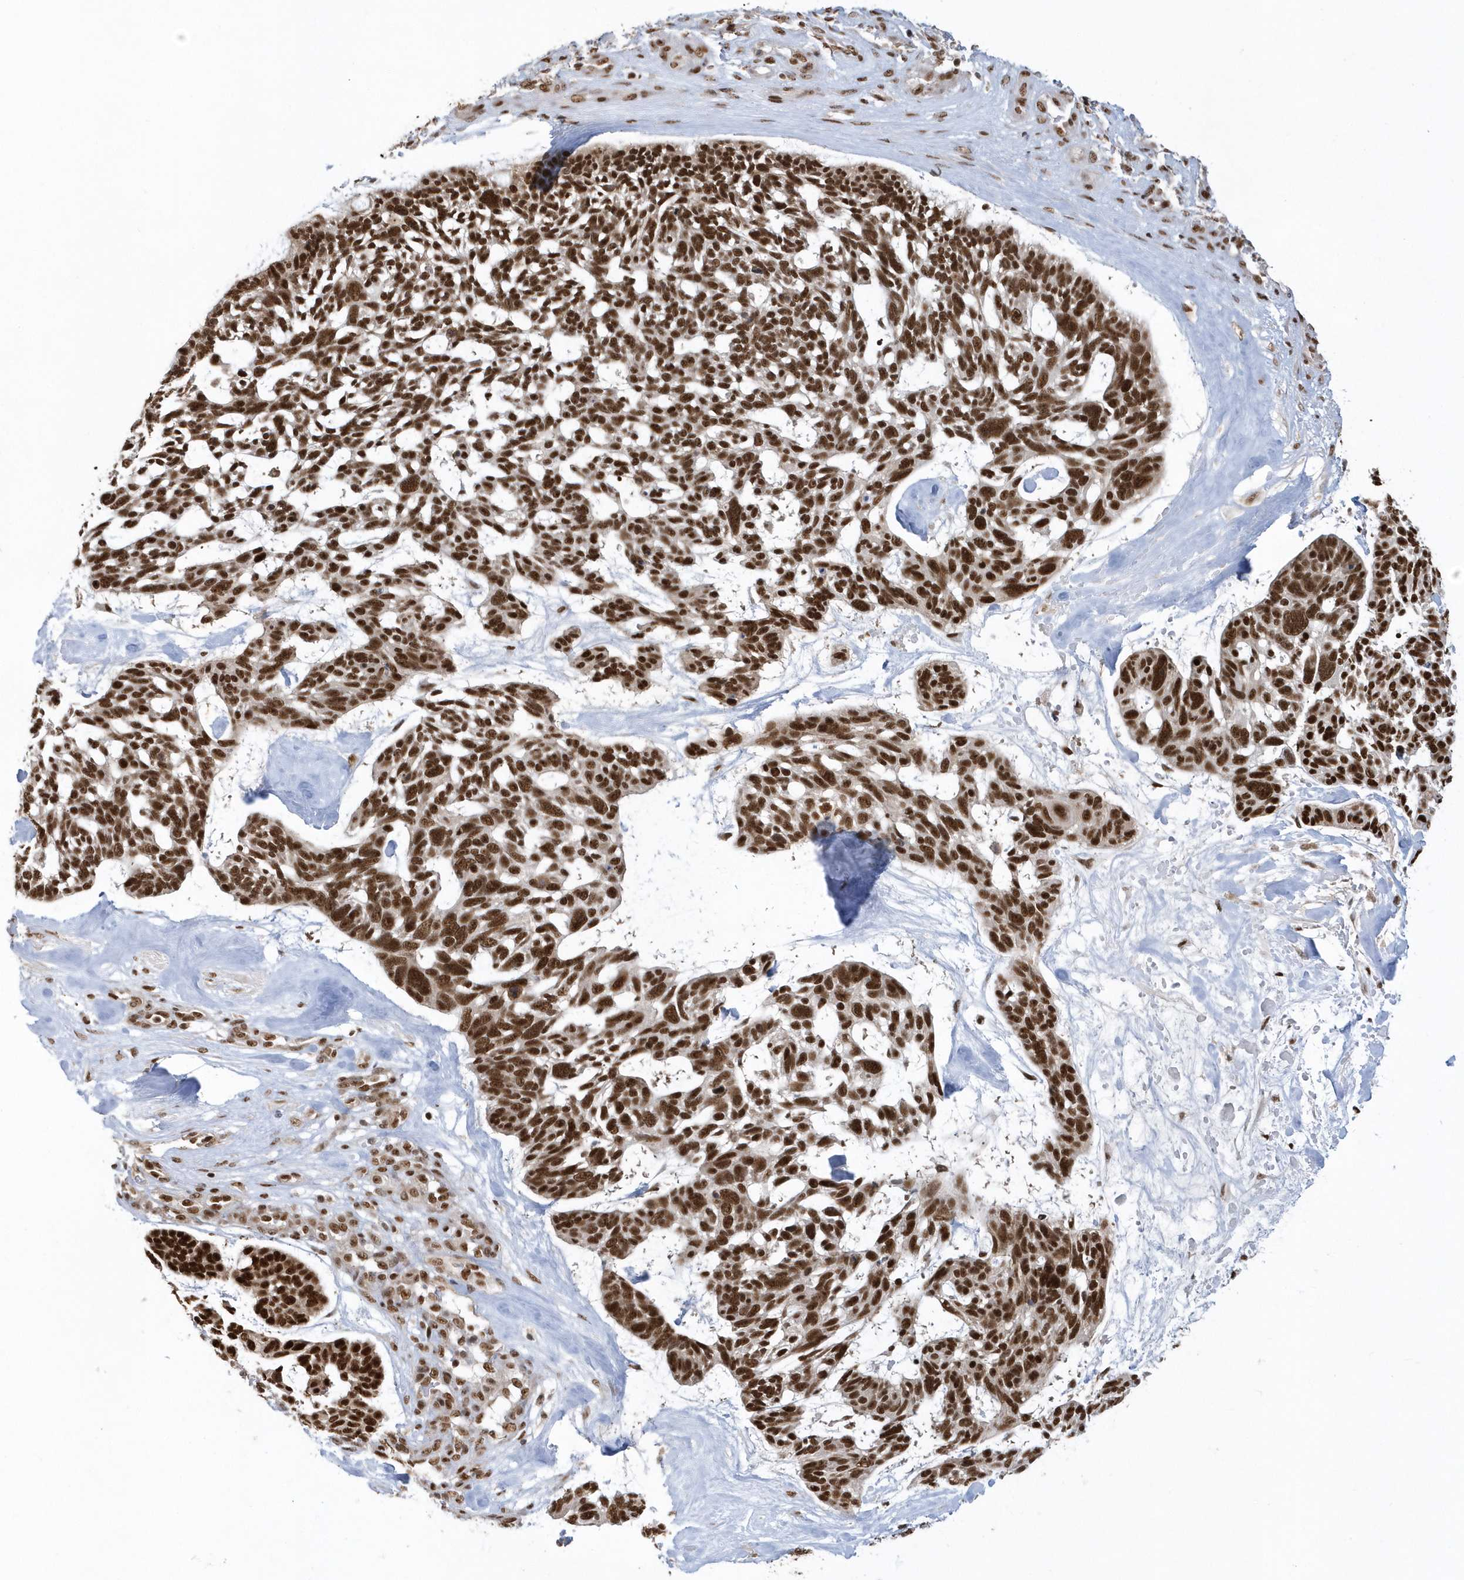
{"staining": {"intensity": "strong", "quantity": ">75%", "location": "nuclear"}, "tissue": "skin cancer", "cell_type": "Tumor cells", "image_type": "cancer", "snomed": [{"axis": "morphology", "description": "Basal cell carcinoma"}, {"axis": "topography", "description": "Skin"}], "caption": "Immunohistochemistry (DAB (3,3'-diaminobenzidine)) staining of human skin cancer (basal cell carcinoma) reveals strong nuclear protein expression in approximately >75% of tumor cells.", "gene": "SEPHS1", "patient": {"sex": "male", "age": 88}}